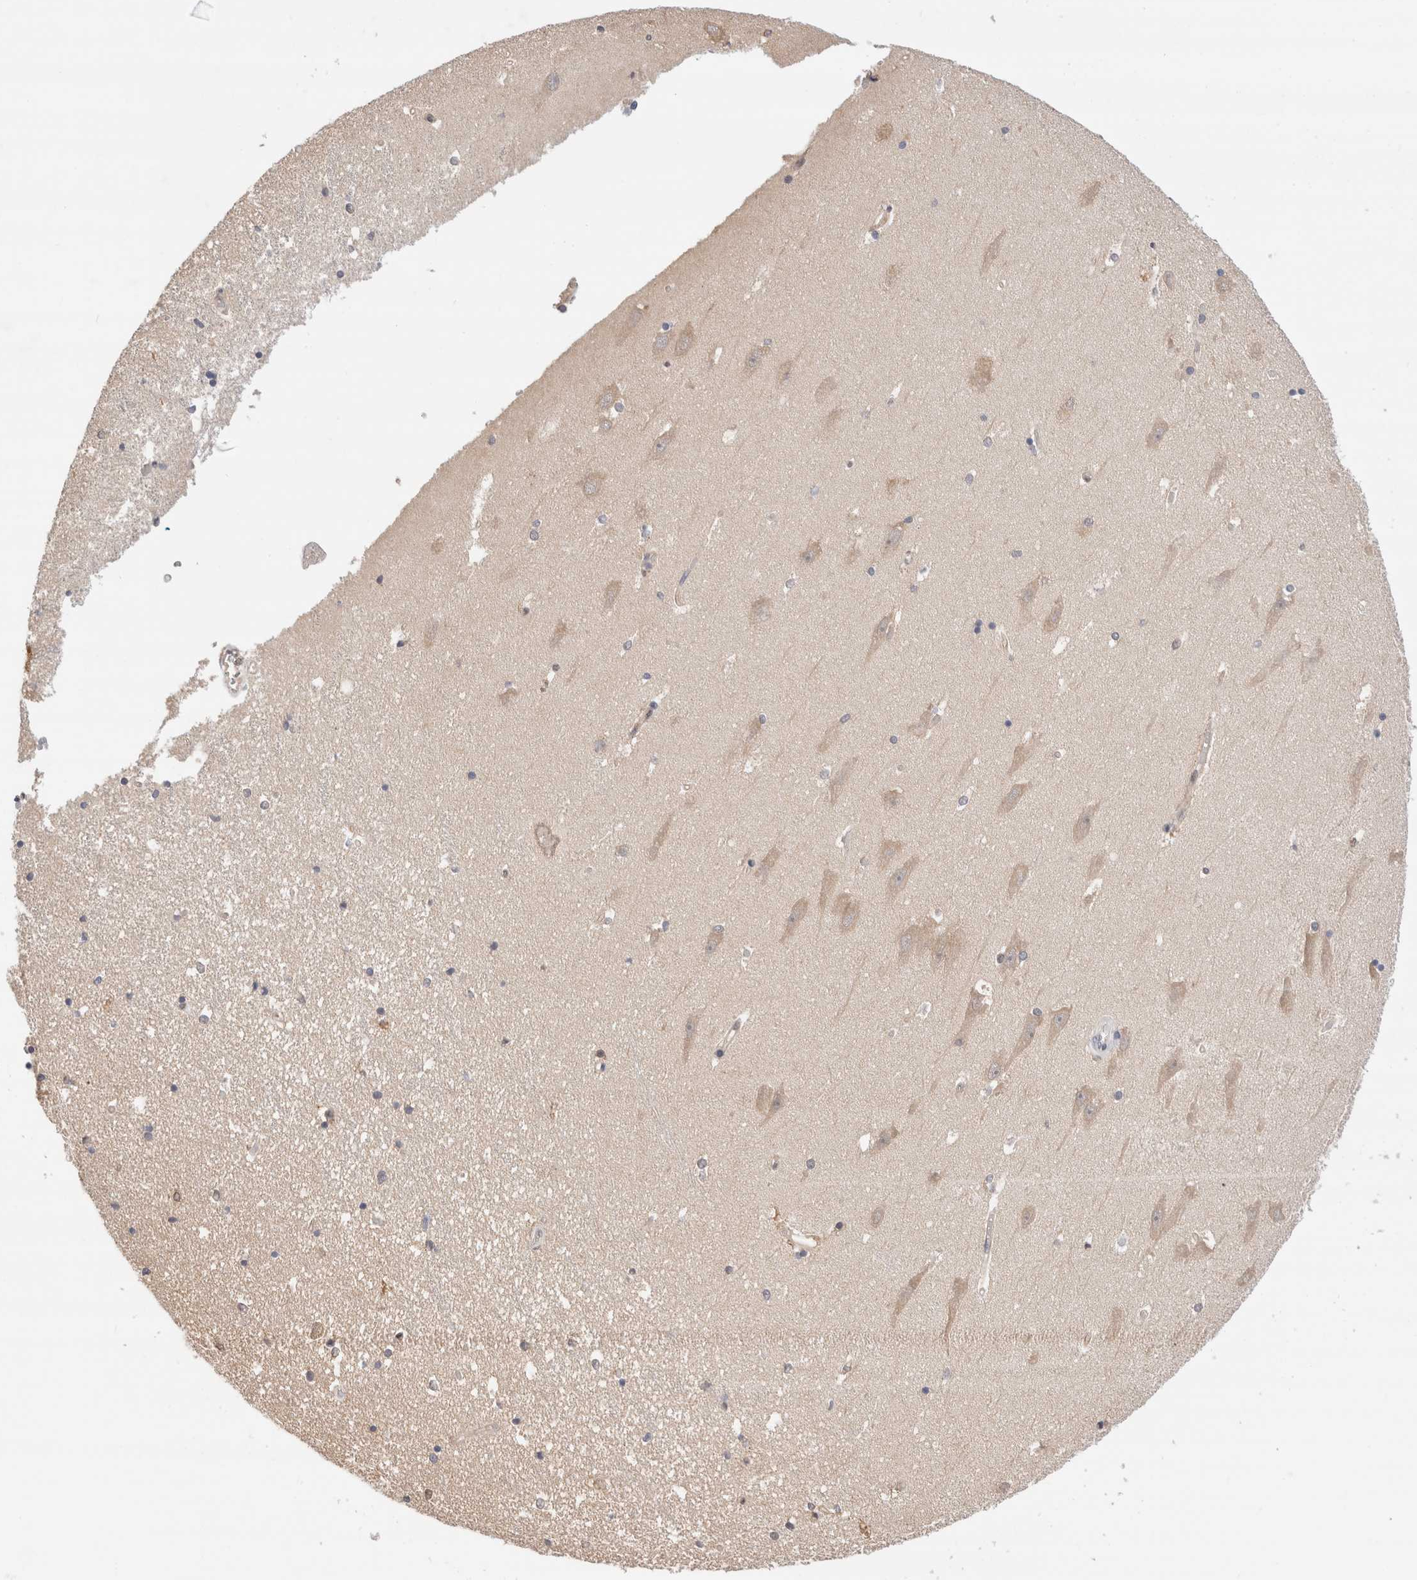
{"staining": {"intensity": "weak", "quantity": "25%-75%", "location": "cytoplasmic/membranous"}, "tissue": "hippocampus", "cell_type": "Glial cells", "image_type": "normal", "snomed": [{"axis": "morphology", "description": "Normal tissue, NOS"}, {"axis": "topography", "description": "Hippocampus"}], "caption": "Approximately 25%-75% of glial cells in benign human hippocampus show weak cytoplasmic/membranous protein staining as visualized by brown immunohistochemical staining.", "gene": "C17orf97", "patient": {"sex": "male", "age": 45}}